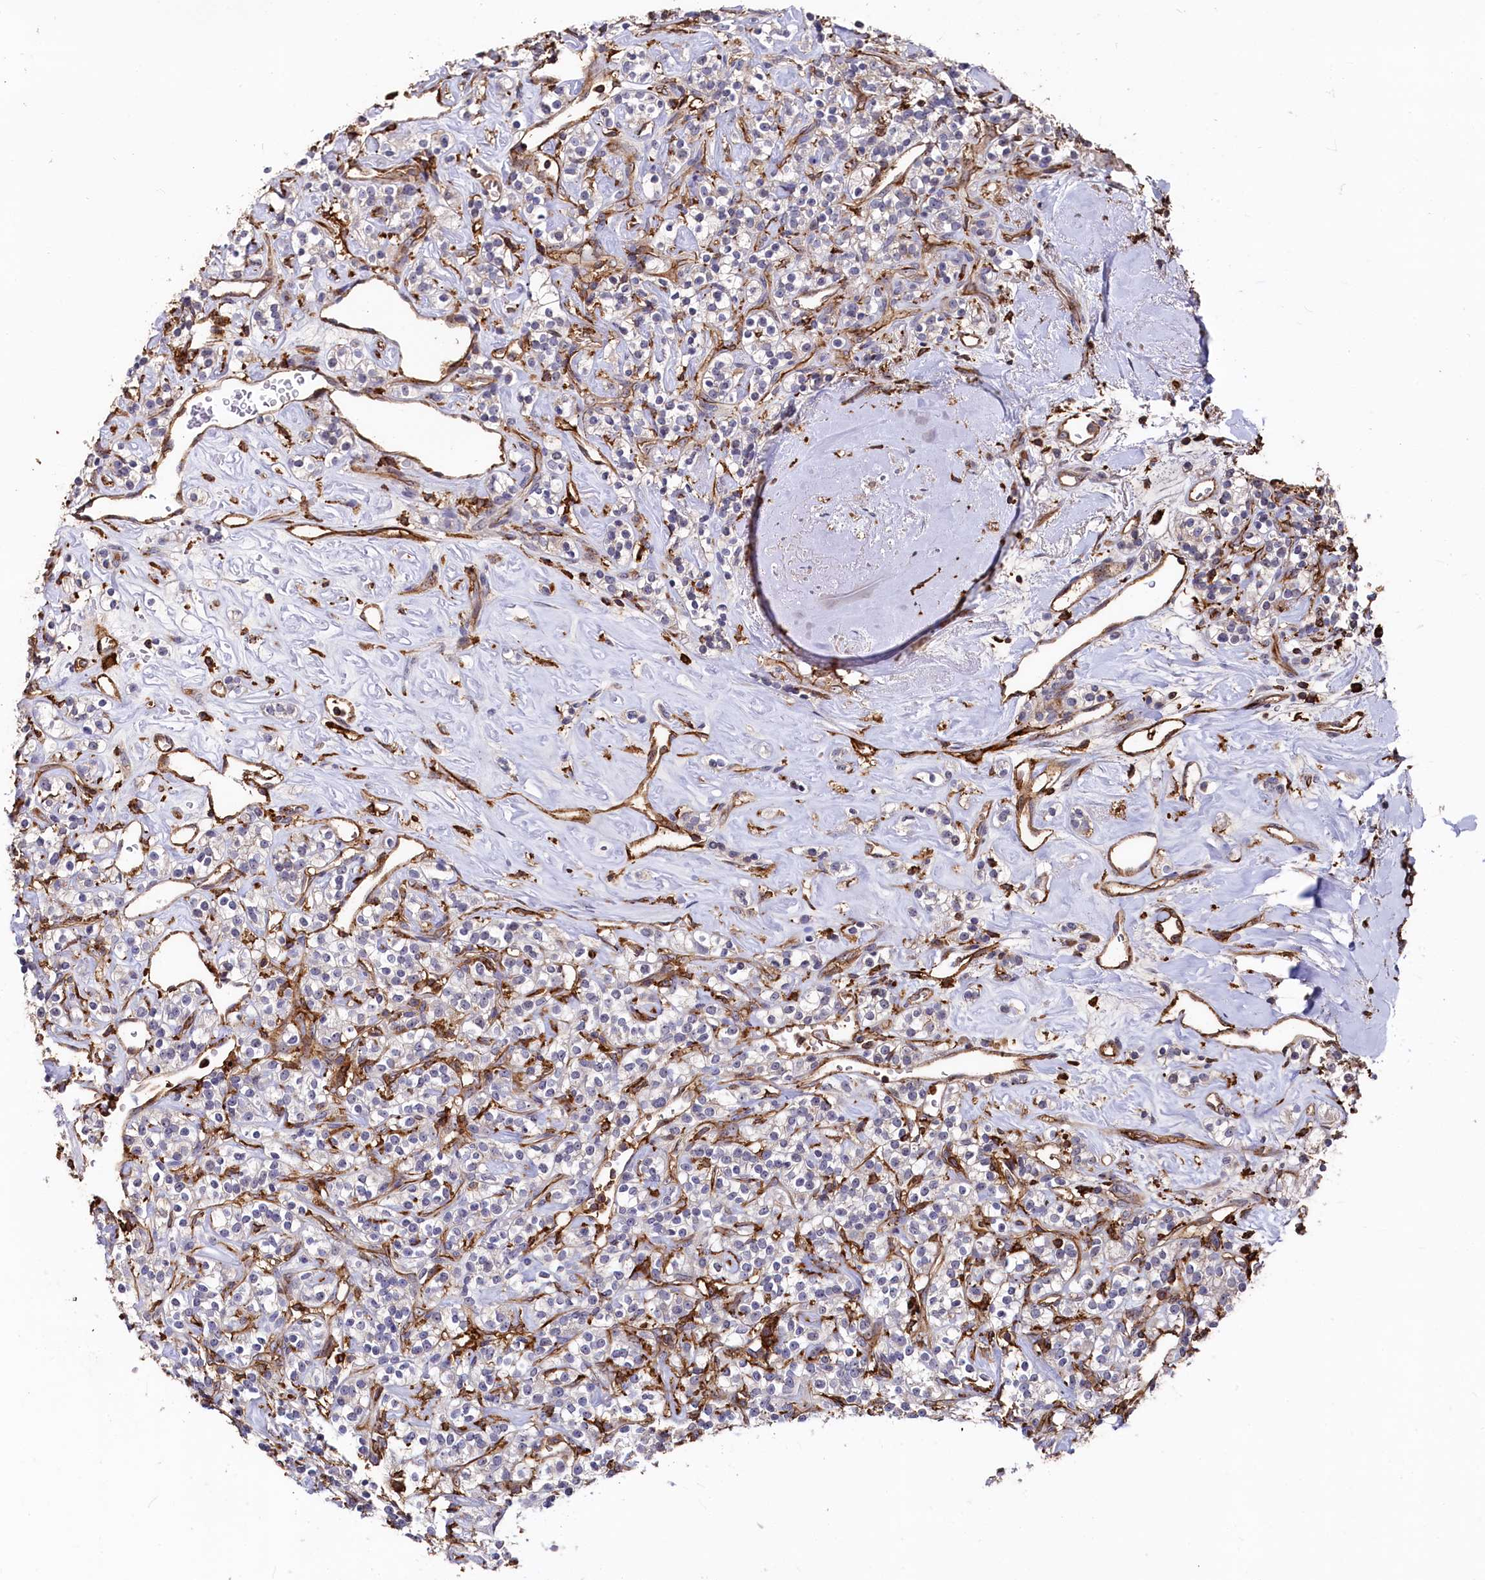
{"staining": {"intensity": "negative", "quantity": "none", "location": "none"}, "tissue": "renal cancer", "cell_type": "Tumor cells", "image_type": "cancer", "snomed": [{"axis": "morphology", "description": "Adenocarcinoma, NOS"}, {"axis": "topography", "description": "Kidney"}], "caption": "Photomicrograph shows no significant protein expression in tumor cells of adenocarcinoma (renal). (Brightfield microscopy of DAB immunohistochemistry (IHC) at high magnification).", "gene": "PLEKHO2", "patient": {"sex": "male", "age": 77}}